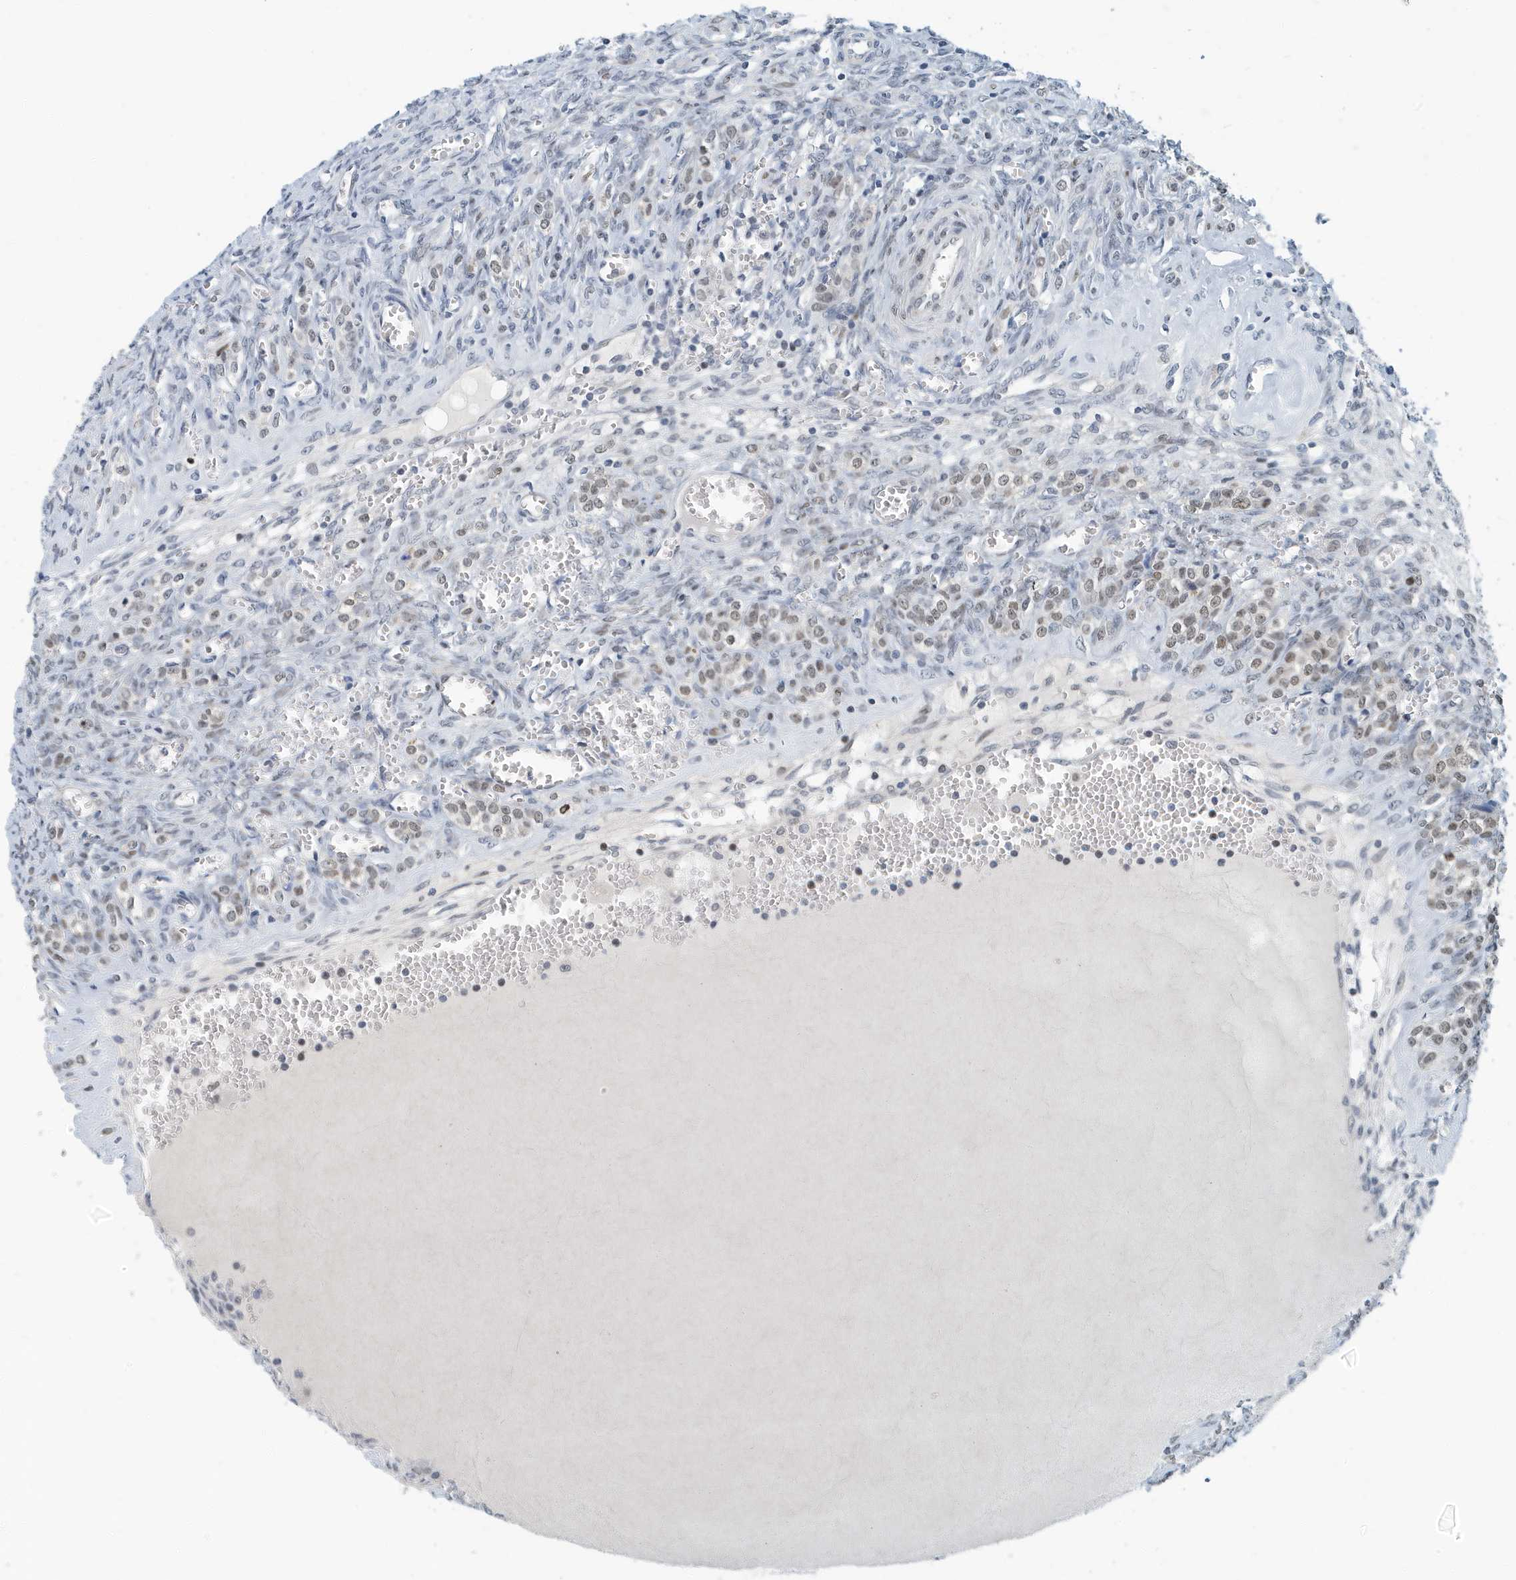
{"staining": {"intensity": "weak", "quantity": "<25%", "location": "nuclear"}, "tissue": "ovary", "cell_type": "Ovarian stroma cells", "image_type": "normal", "snomed": [{"axis": "morphology", "description": "Normal tissue, NOS"}, {"axis": "topography", "description": "Ovary"}], "caption": "A high-resolution image shows immunohistochemistry staining of unremarkable ovary, which shows no significant staining in ovarian stroma cells.", "gene": "KIF15", "patient": {"sex": "female", "age": 41}}